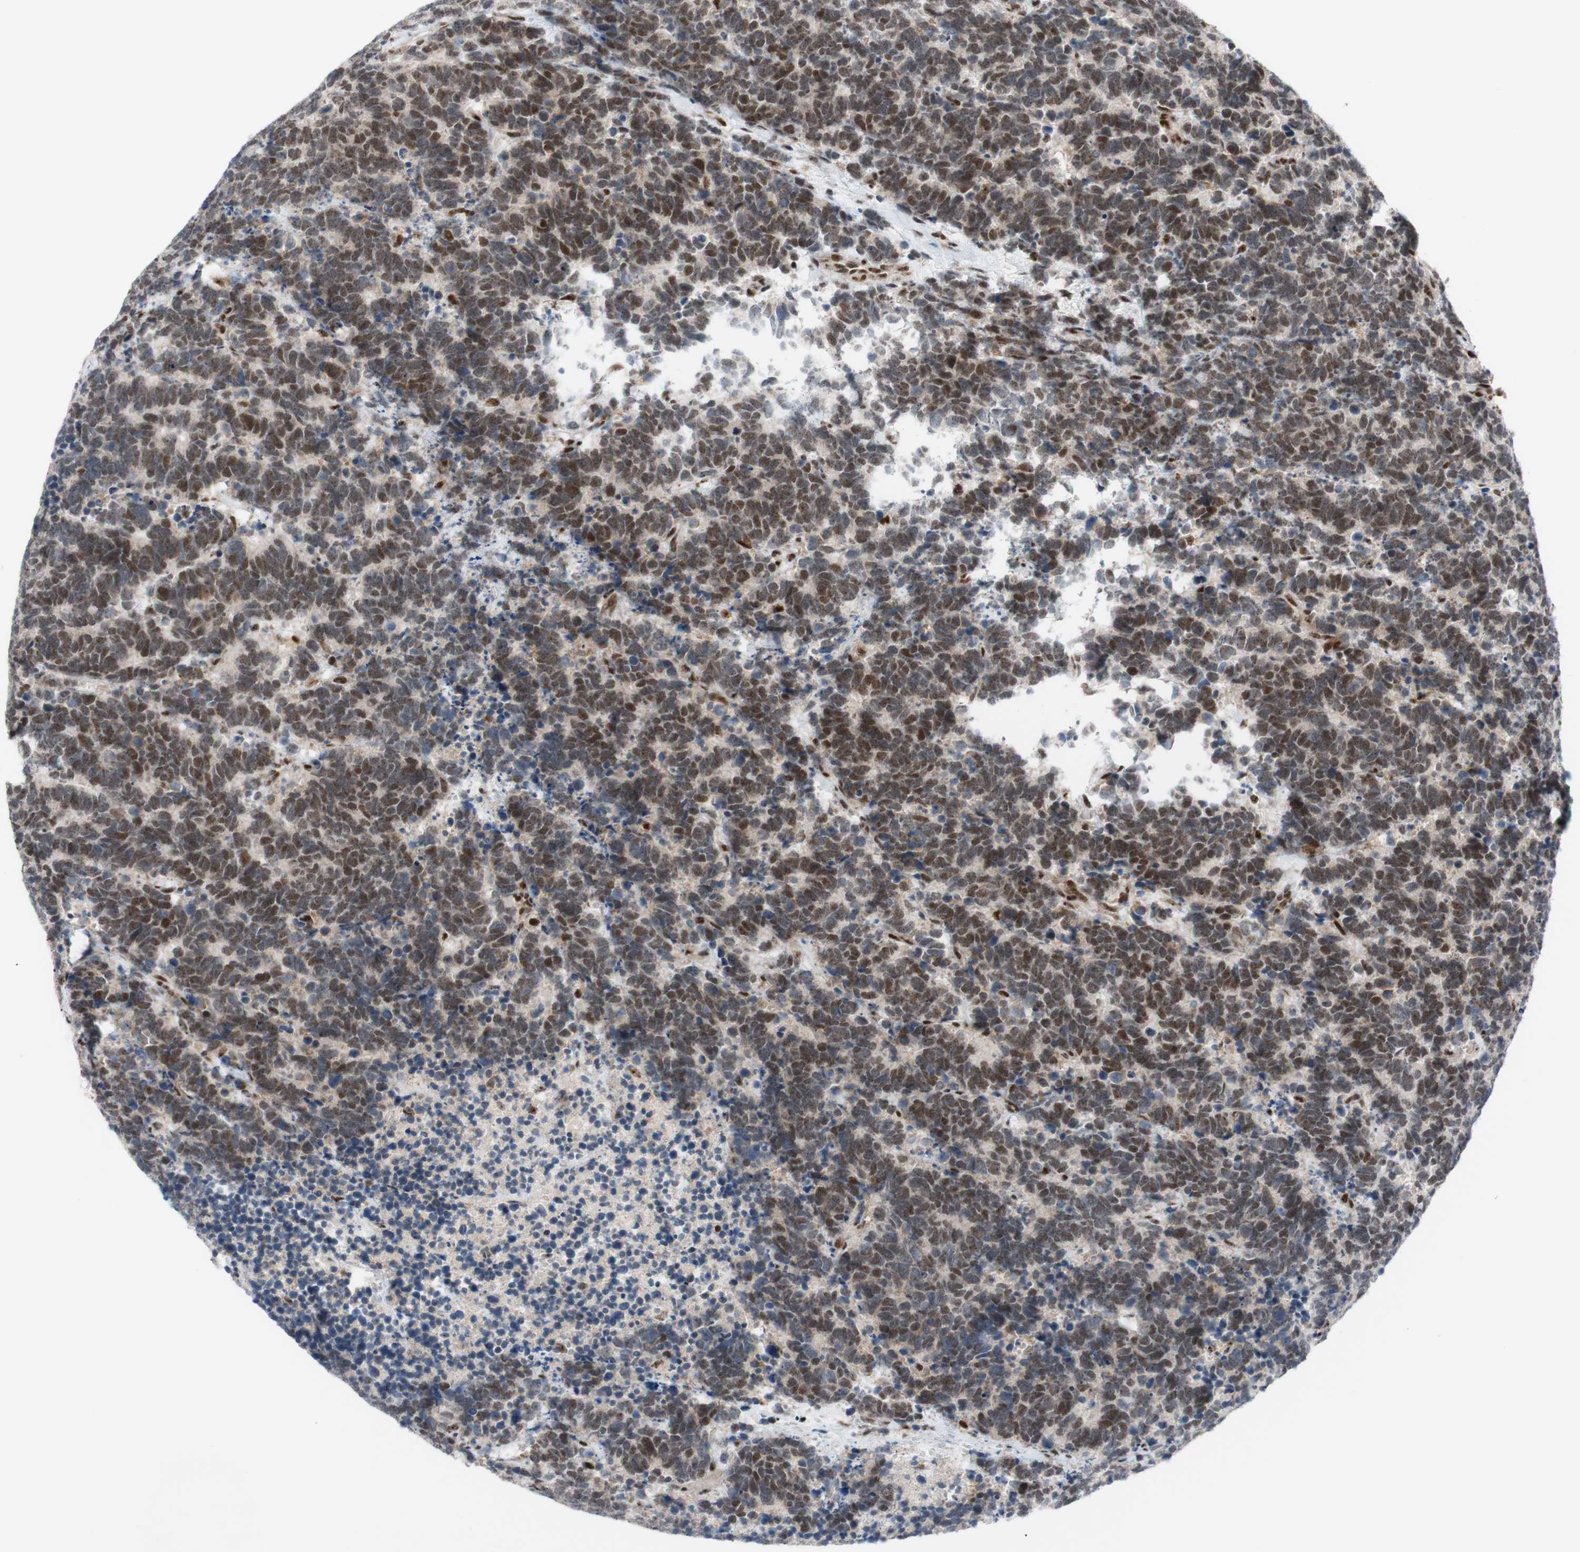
{"staining": {"intensity": "moderate", "quantity": ">75%", "location": "nuclear"}, "tissue": "carcinoid", "cell_type": "Tumor cells", "image_type": "cancer", "snomed": [{"axis": "morphology", "description": "Carcinoma, NOS"}, {"axis": "morphology", "description": "Carcinoid, malignant, NOS"}, {"axis": "topography", "description": "Urinary bladder"}], "caption": "Protein staining shows moderate nuclear expression in approximately >75% of tumor cells in carcinoid.", "gene": "POLR1A", "patient": {"sex": "male", "age": 57}}